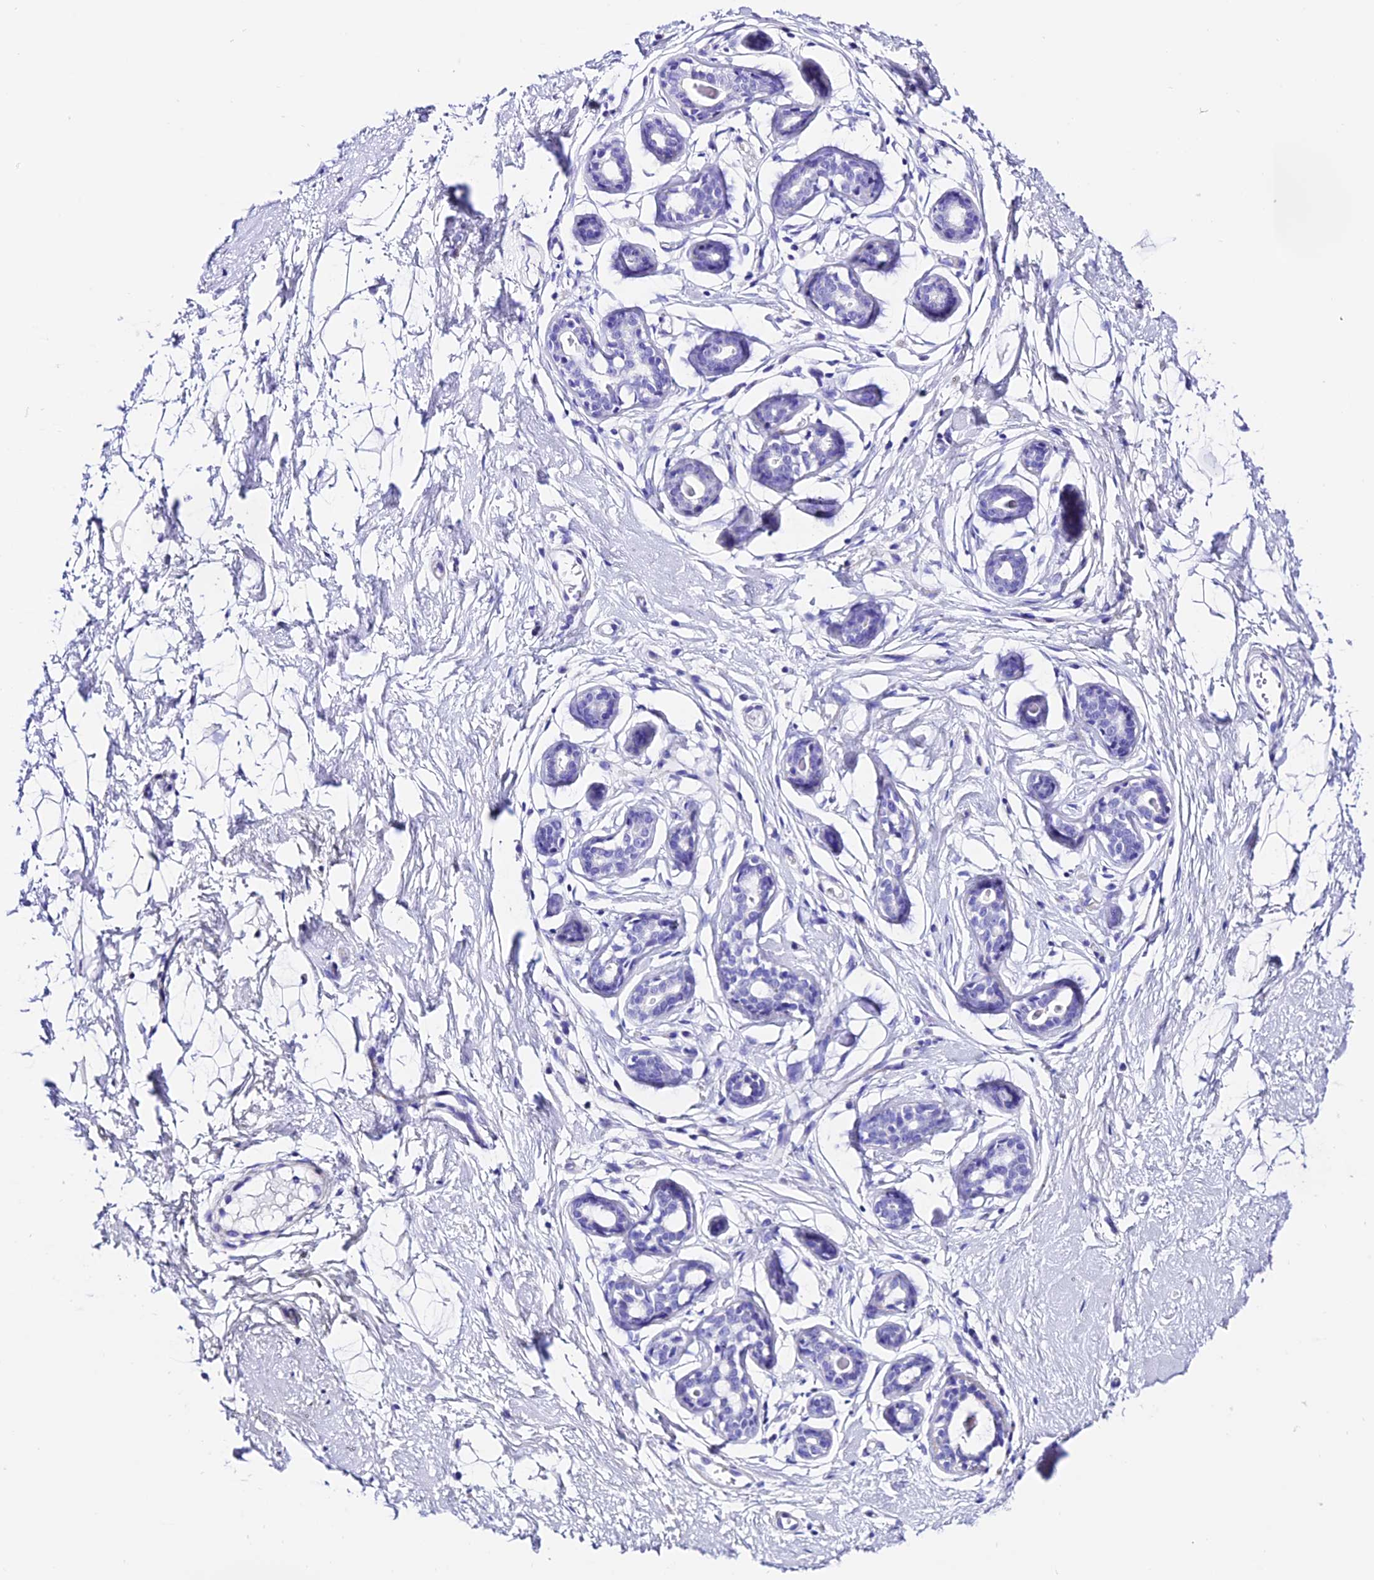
{"staining": {"intensity": "negative", "quantity": "none", "location": "none"}, "tissue": "breast", "cell_type": "Adipocytes", "image_type": "normal", "snomed": [{"axis": "morphology", "description": "Normal tissue, NOS"}, {"axis": "topography", "description": "Breast"}], "caption": "An immunohistochemistry (IHC) photomicrograph of benign breast is shown. There is no staining in adipocytes of breast. (DAB (3,3'-diaminobenzidine) immunohistochemistry with hematoxylin counter stain).", "gene": "TRMT44", "patient": {"sex": "female", "age": 23}}